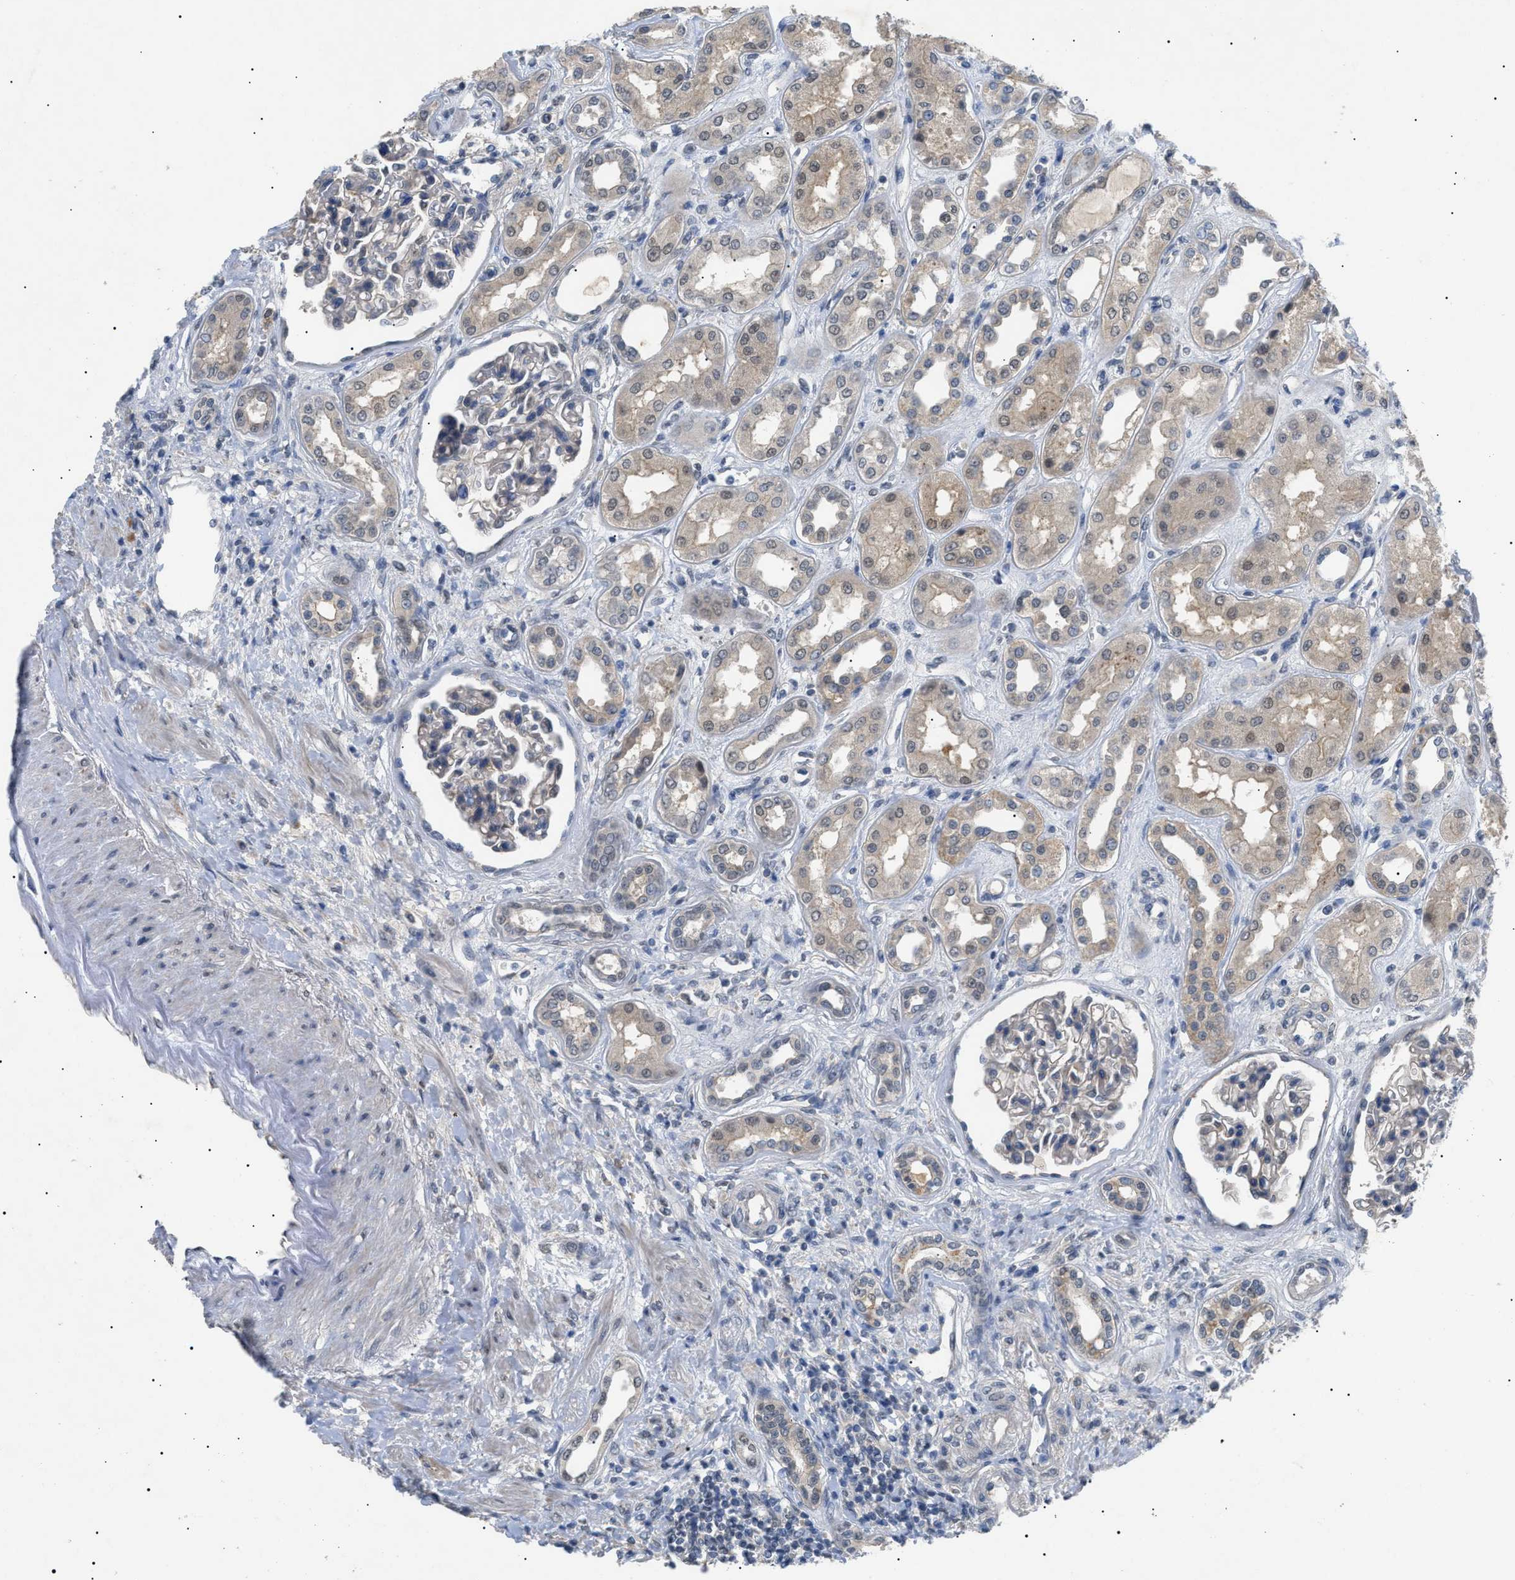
{"staining": {"intensity": "weak", "quantity": "25%-75%", "location": "cytoplasmic/membranous"}, "tissue": "kidney", "cell_type": "Cells in glomeruli", "image_type": "normal", "snomed": [{"axis": "morphology", "description": "Normal tissue, NOS"}, {"axis": "topography", "description": "Kidney"}], "caption": "High-magnification brightfield microscopy of benign kidney stained with DAB (brown) and counterstained with hematoxylin (blue). cells in glomeruli exhibit weak cytoplasmic/membranous positivity is present in about25%-75% of cells. (DAB (3,3'-diaminobenzidine) IHC, brown staining for protein, blue staining for nuclei).", "gene": "CRCP", "patient": {"sex": "male", "age": 59}}